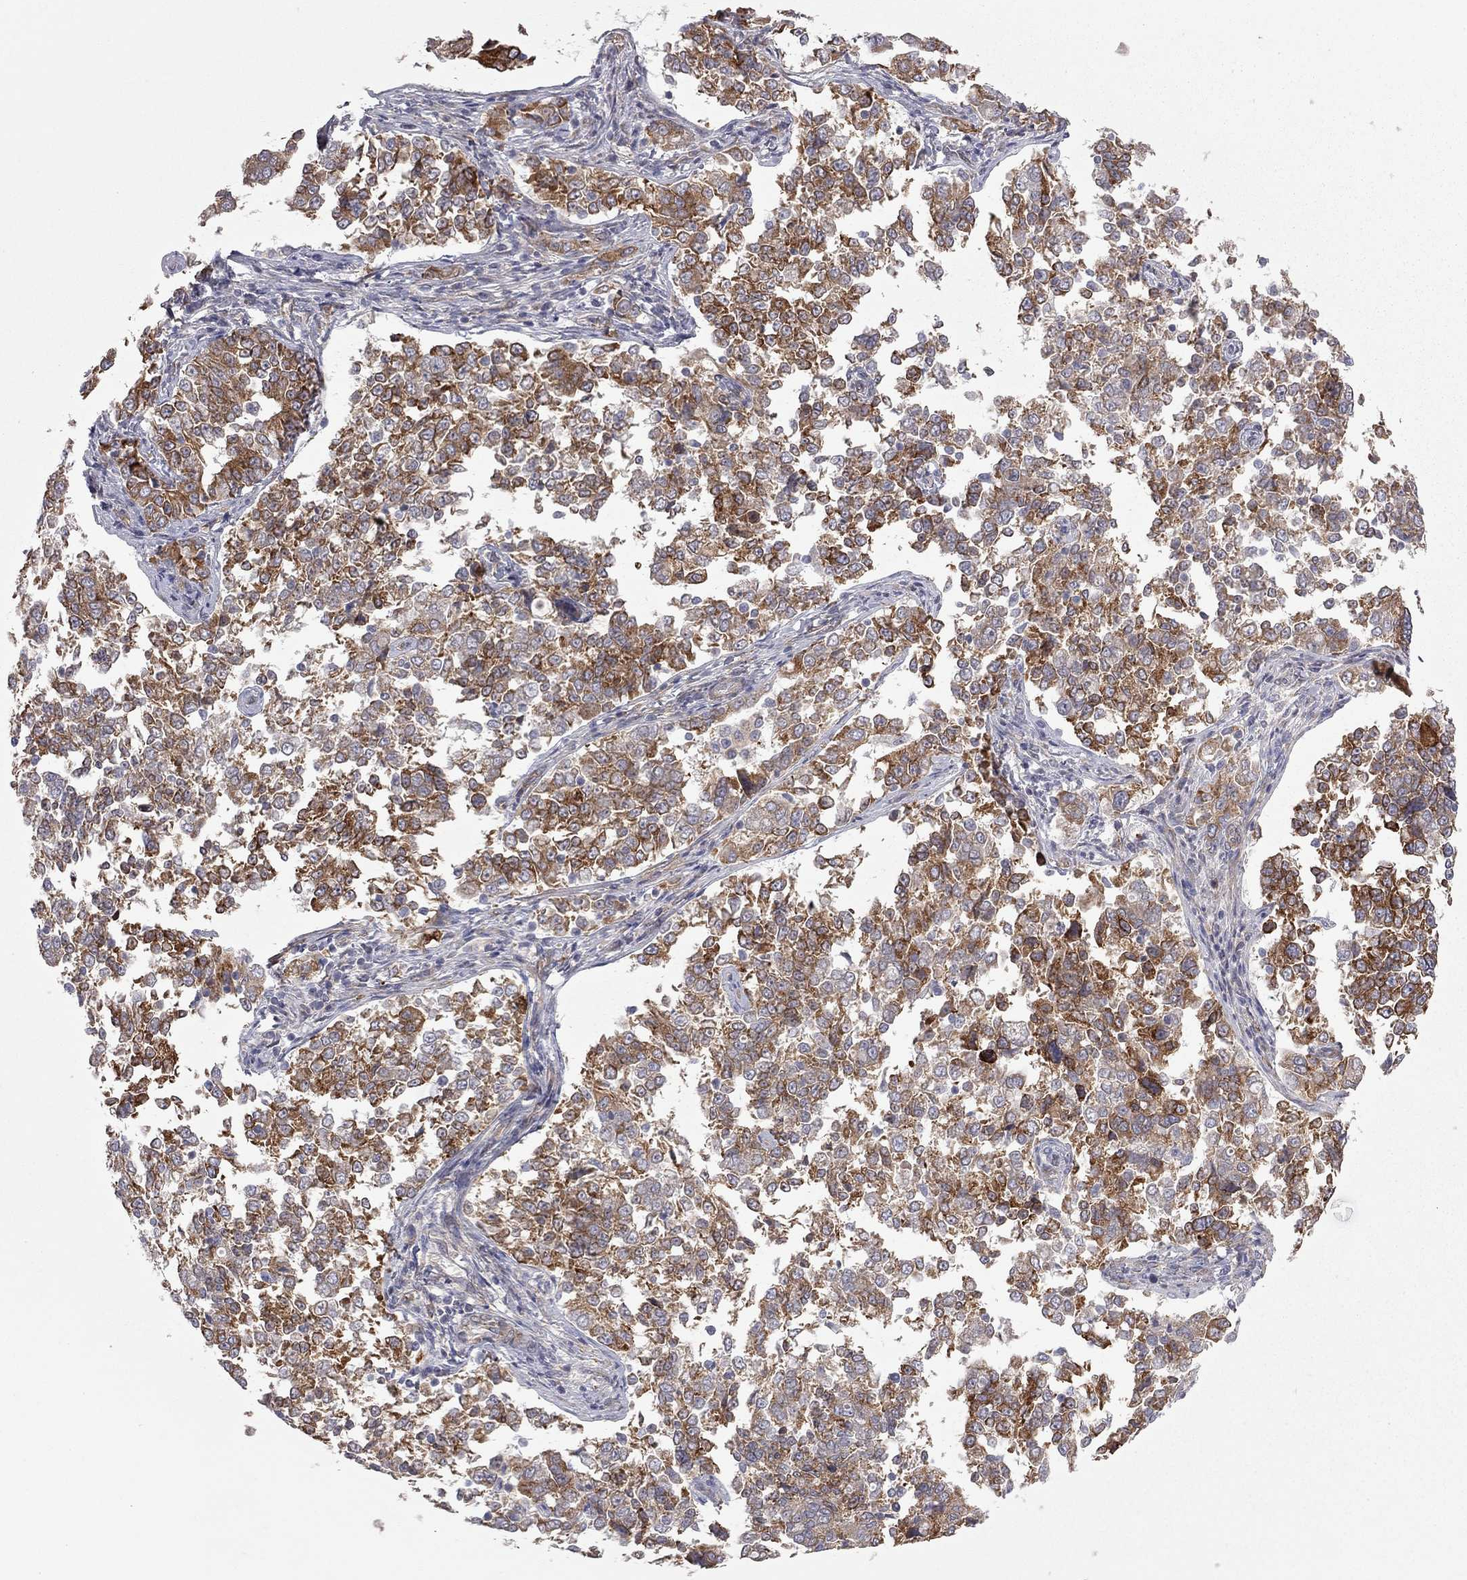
{"staining": {"intensity": "strong", "quantity": ">75%", "location": "cytoplasmic/membranous"}, "tissue": "endometrial cancer", "cell_type": "Tumor cells", "image_type": "cancer", "snomed": [{"axis": "morphology", "description": "Adenocarcinoma, NOS"}, {"axis": "topography", "description": "Endometrium"}], "caption": "A photomicrograph of adenocarcinoma (endometrial) stained for a protein displays strong cytoplasmic/membranous brown staining in tumor cells.", "gene": "EXOC3L2", "patient": {"sex": "female", "age": 43}}